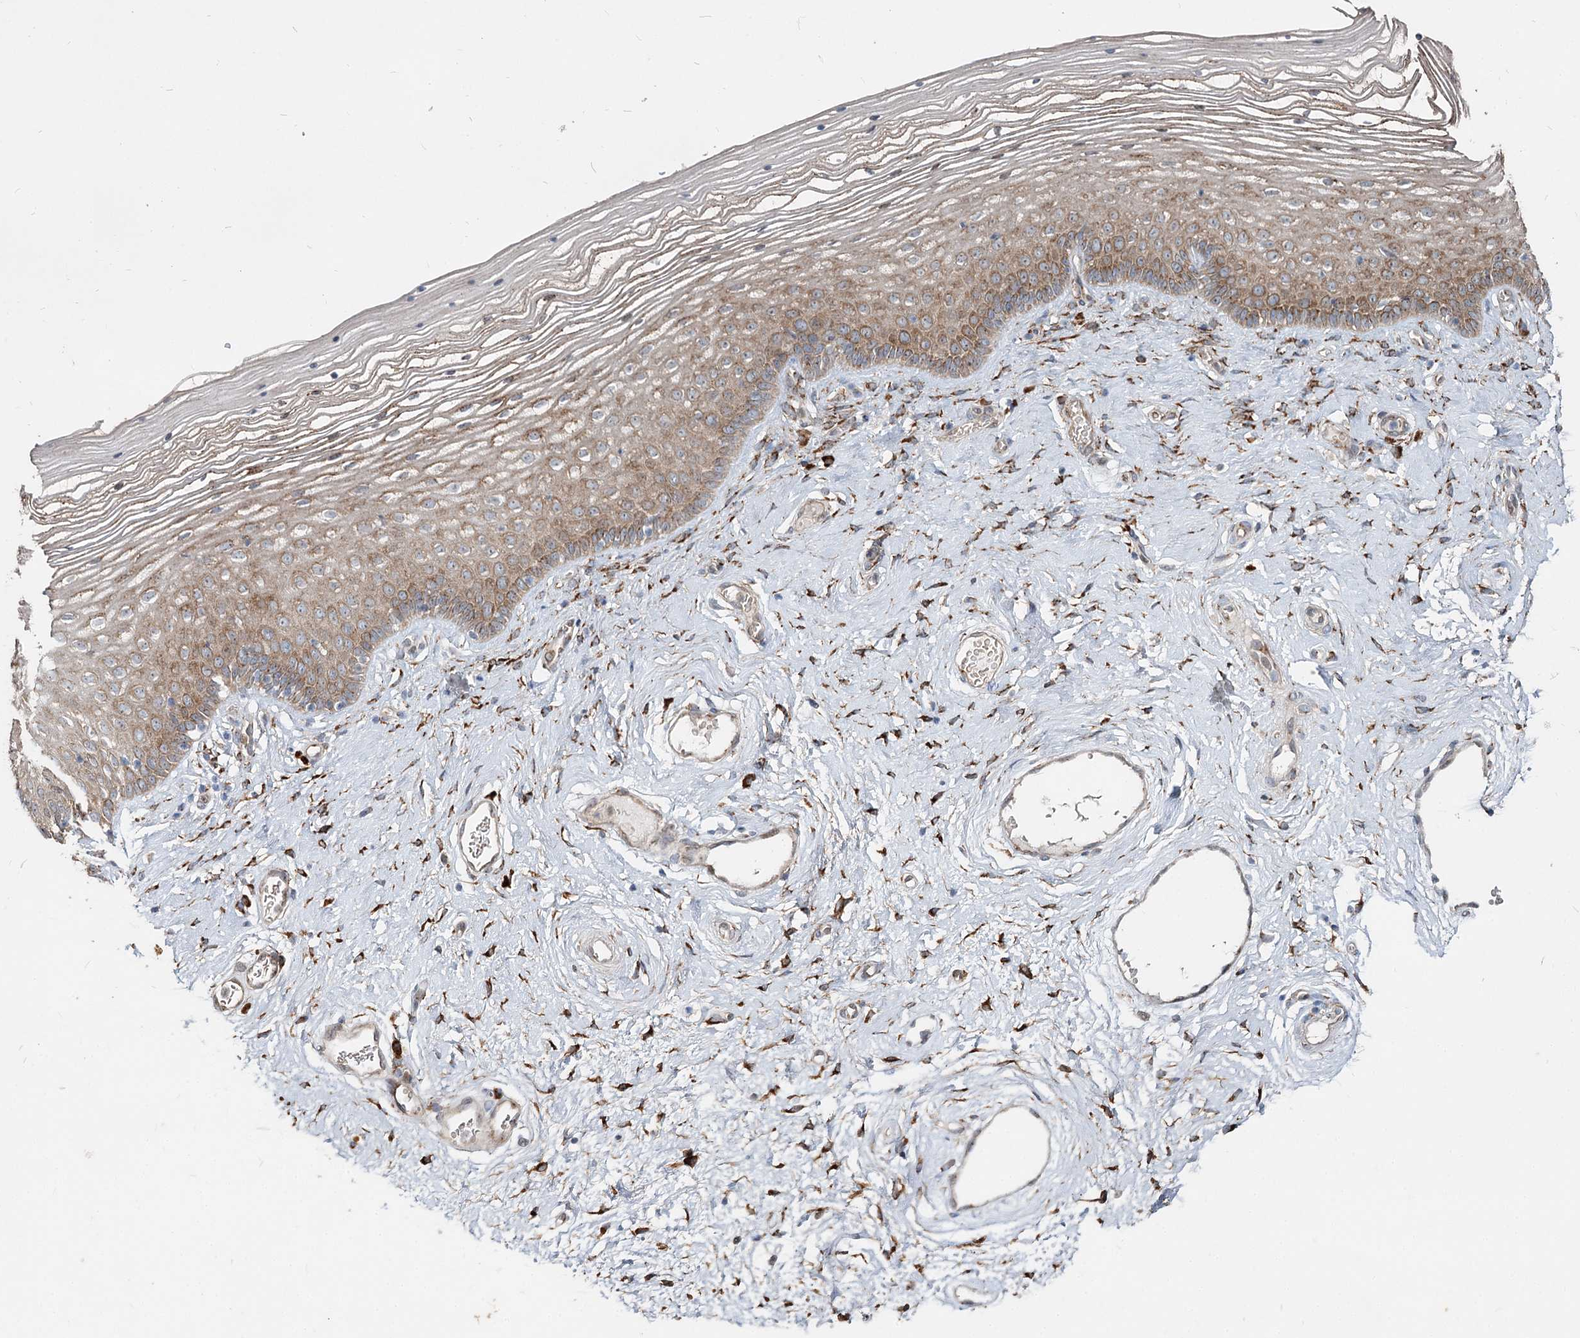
{"staining": {"intensity": "moderate", "quantity": "25%-75%", "location": "cytoplasmic/membranous"}, "tissue": "vagina", "cell_type": "Squamous epithelial cells", "image_type": "normal", "snomed": [{"axis": "morphology", "description": "Normal tissue, NOS"}, {"axis": "topography", "description": "Vagina"}], "caption": "Benign vagina reveals moderate cytoplasmic/membranous positivity in approximately 25%-75% of squamous epithelial cells, visualized by immunohistochemistry.", "gene": "SPART", "patient": {"sex": "female", "age": 46}}